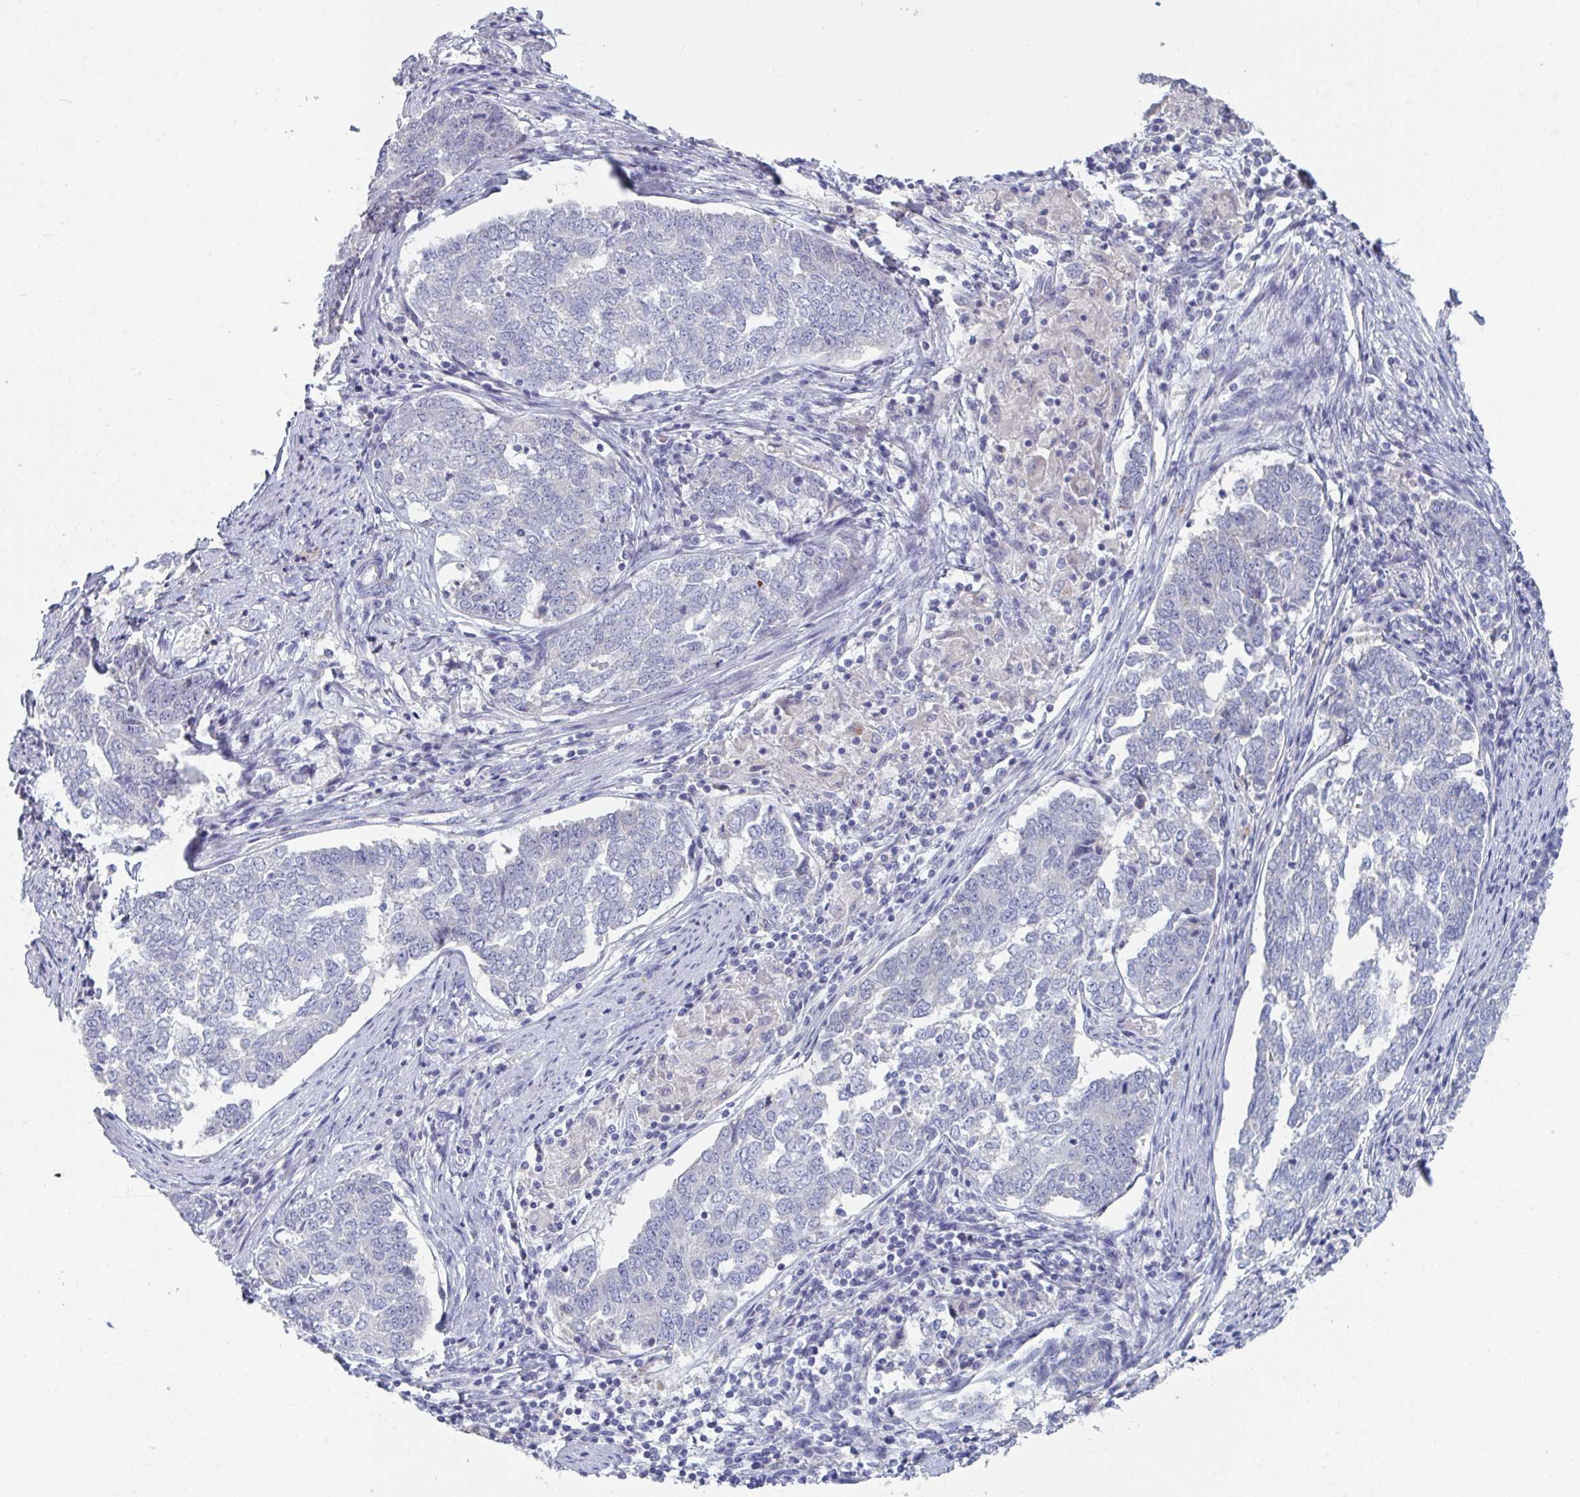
{"staining": {"intensity": "negative", "quantity": "none", "location": "none"}, "tissue": "endometrial cancer", "cell_type": "Tumor cells", "image_type": "cancer", "snomed": [{"axis": "morphology", "description": "Adenocarcinoma, NOS"}, {"axis": "topography", "description": "Endometrium"}], "caption": "High magnification brightfield microscopy of endometrial cancer stained with DAB (3,3'-diaminobenzidine) (brown) and counterstained with hematoxylin (blue): tumor cells show no significant expression.", "gene": "HGFAC", "patient": {"sex": "female", "age": 80}}